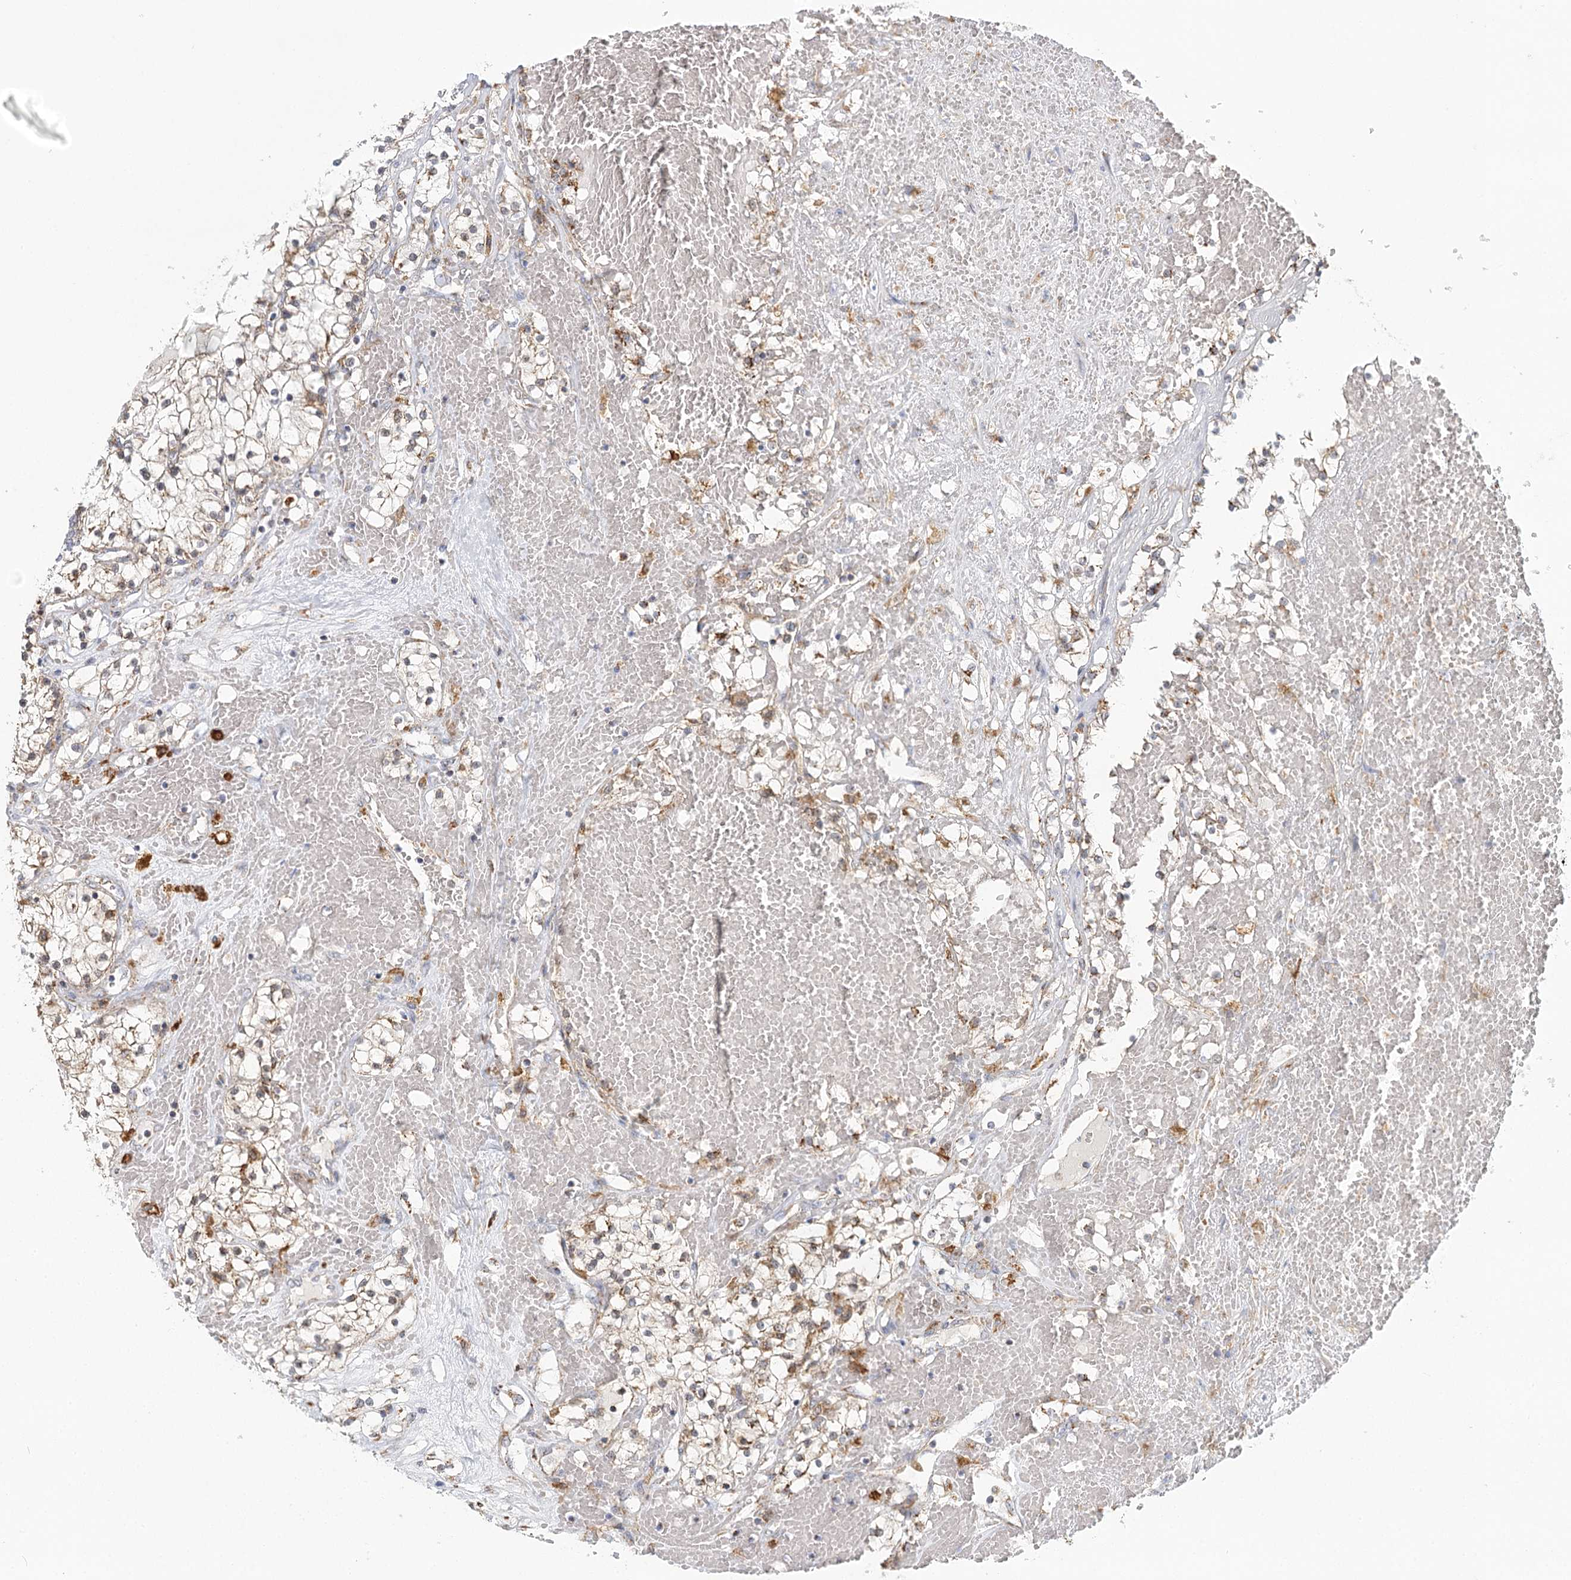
{"staining": {"intensity": "negative", "quantity": "none", "location": "none"}, "tissue": "renal cancer", "cell_type": "Tumor cells", "image_type": "cancer", "snomed": [{"axis": "morphology", "description": "Normal tissue, NOS"}, {"axis": "morphology", "description": "Adenocarcinoma, NOS"}, {"axis": "topography", "description": "Kidney"}], "caption": "IHC histopathology image of human renal cancer (adenocarcinoma) stained for a protein (brown), which shows no expression in tumor cells.", "gene": "TAS1R1", "patient": {"sex": "male", "age": 68}}